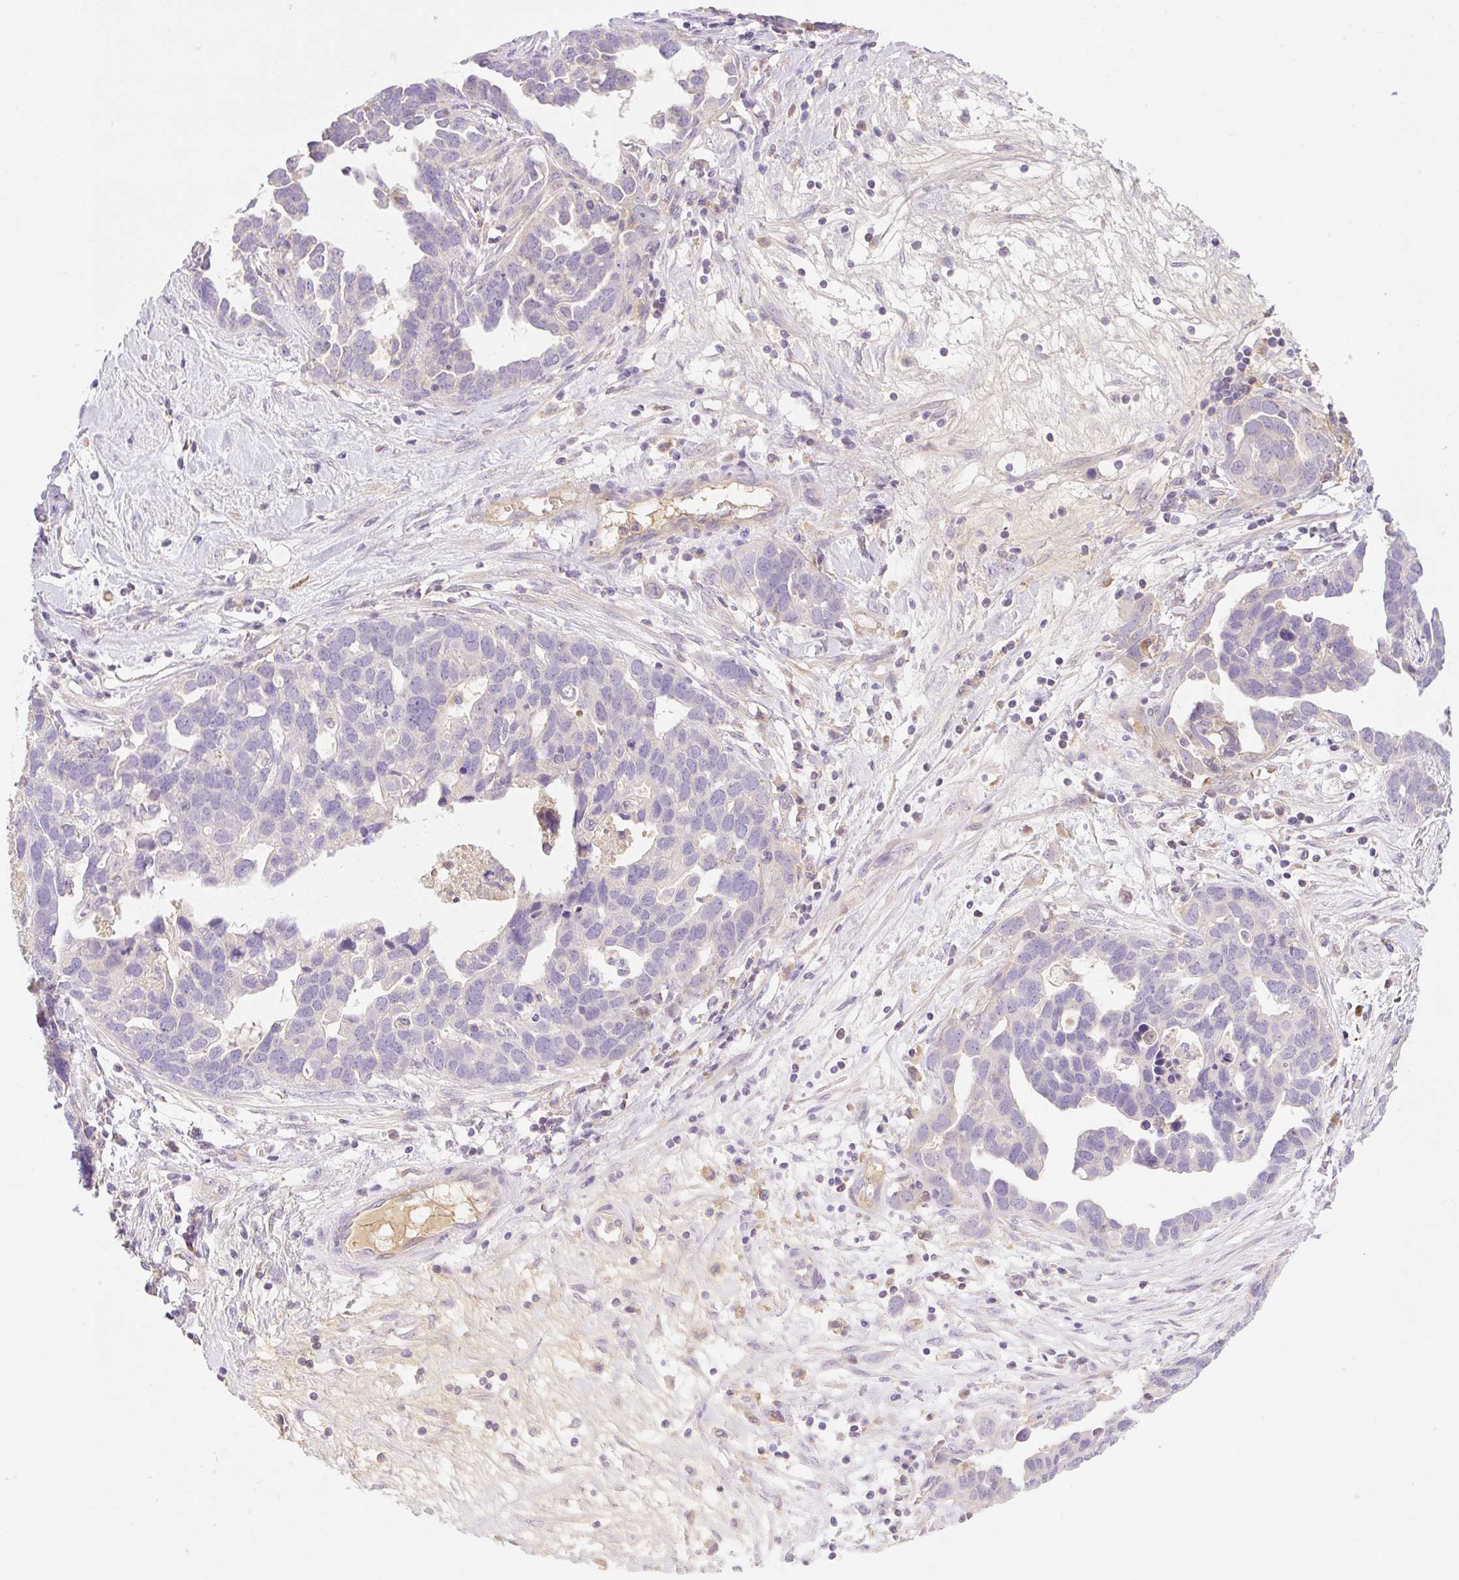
{"staining": {"intensity": "negative", "quantity": "none", "location": "none"}, "tissue": "ovarian cancer", "cell_type": "Tumor cells", "image_type": "cancer", "snomed": [{"axis": "morphology", "description": "Cystadenocarcinoma, serous, NOS"}, {"axis": "topography", "description": "Ovary"}], "caption": "Human ovarian cancer (serous cystadenocarcinoma) stained for a protein using immunohistochemistry displays no positivity in tumor cells.", "gene": "DENND5A", "patient": {"sex": "female", "age": 54}}